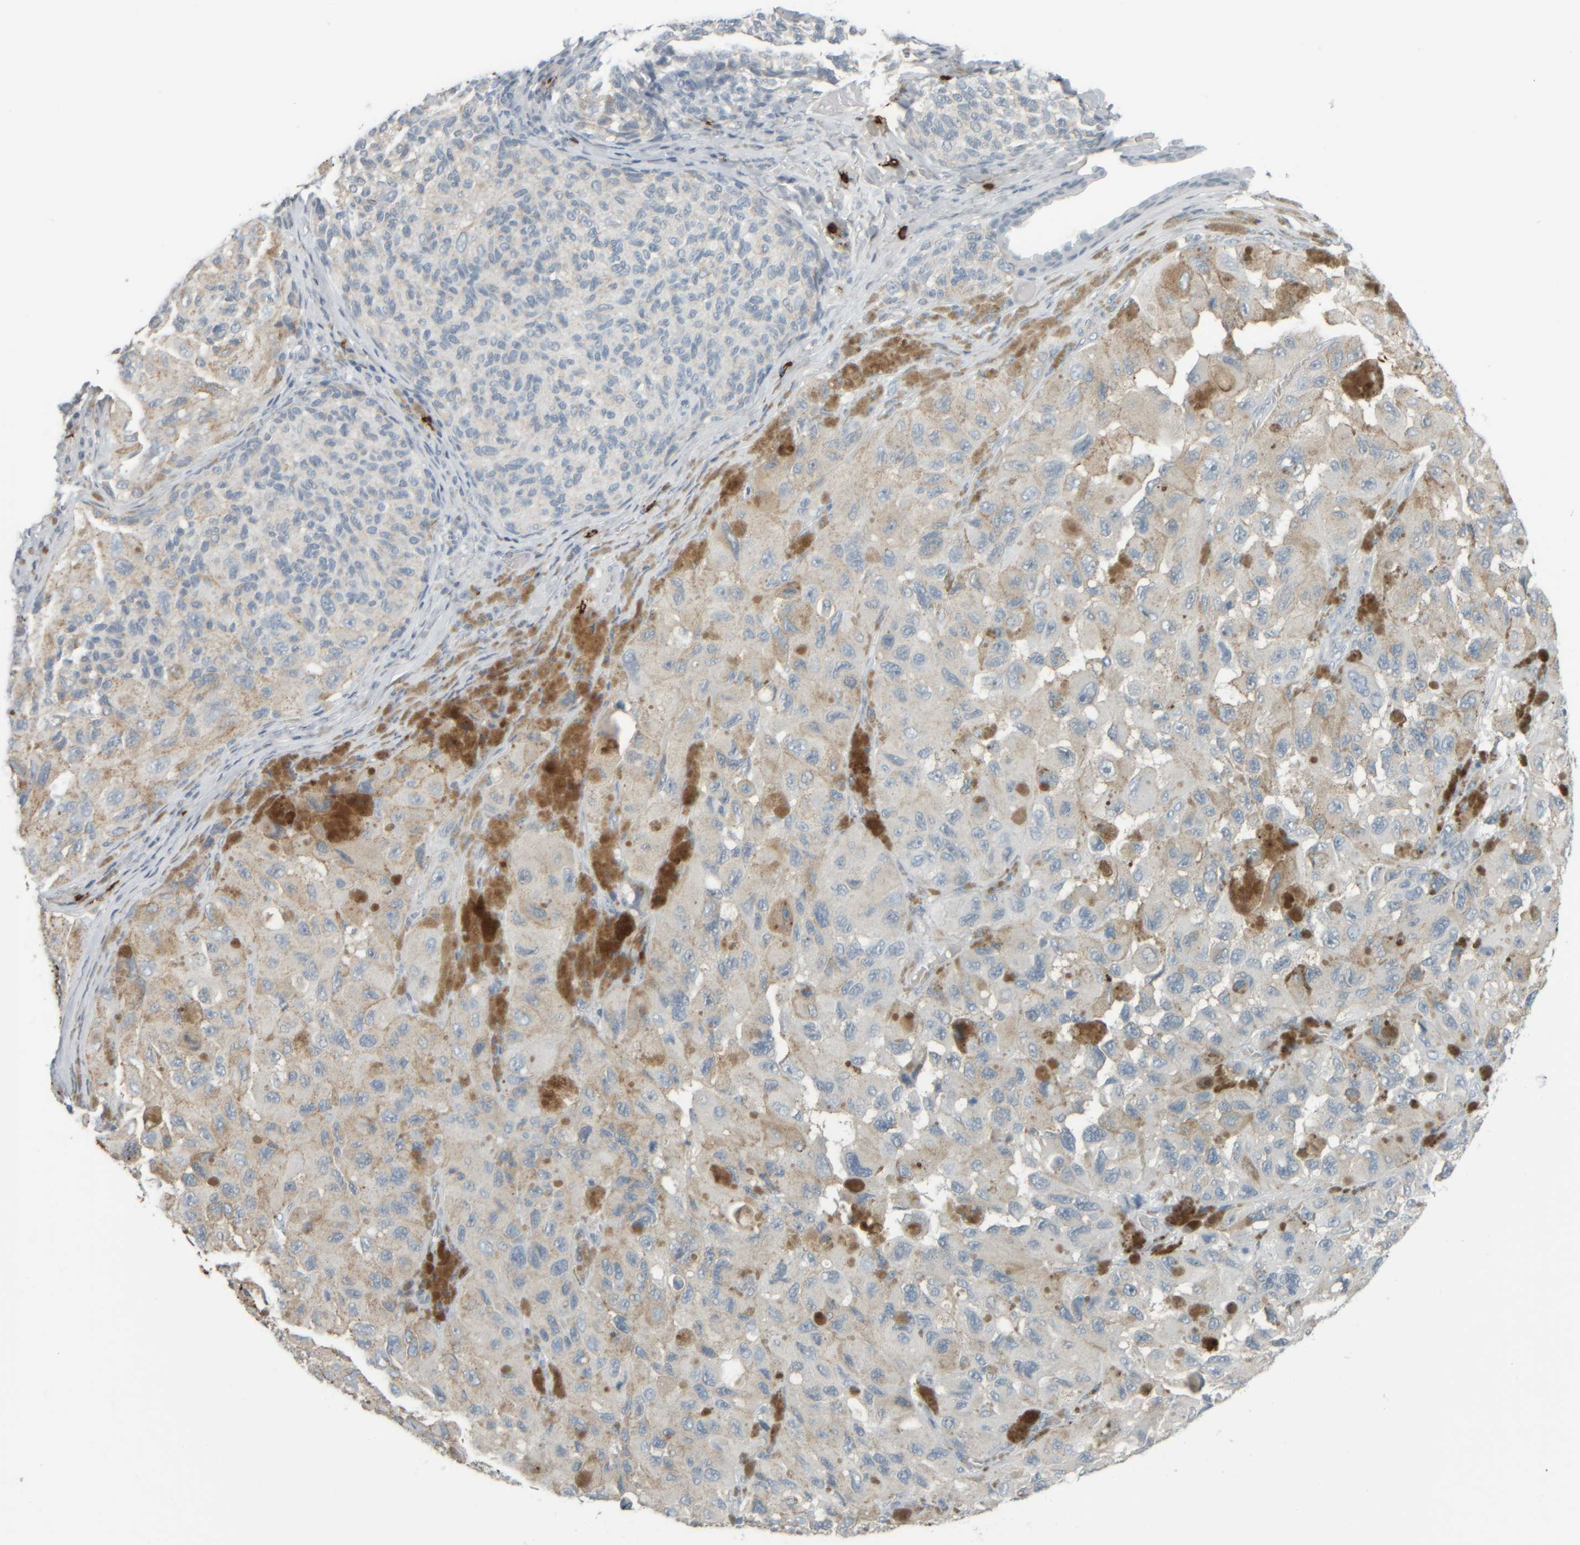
{"staining": {"intensity": "negative", "quantity": "none", "location": "none"}, "tissue": "melanoma", "cell_type": "Tumor cells", "image_type": "cancer", "snomed": [{"axis": "morphology", "description": "Malignant melanoma, NOS"}, {"axis": "topography", "description": "Skin"}], "caption": "Protein analysis of melanoma displays no significant staining in tumor cells.", "gene": "TPSAB1", "patient": {"sex": "female", "age": 73}}